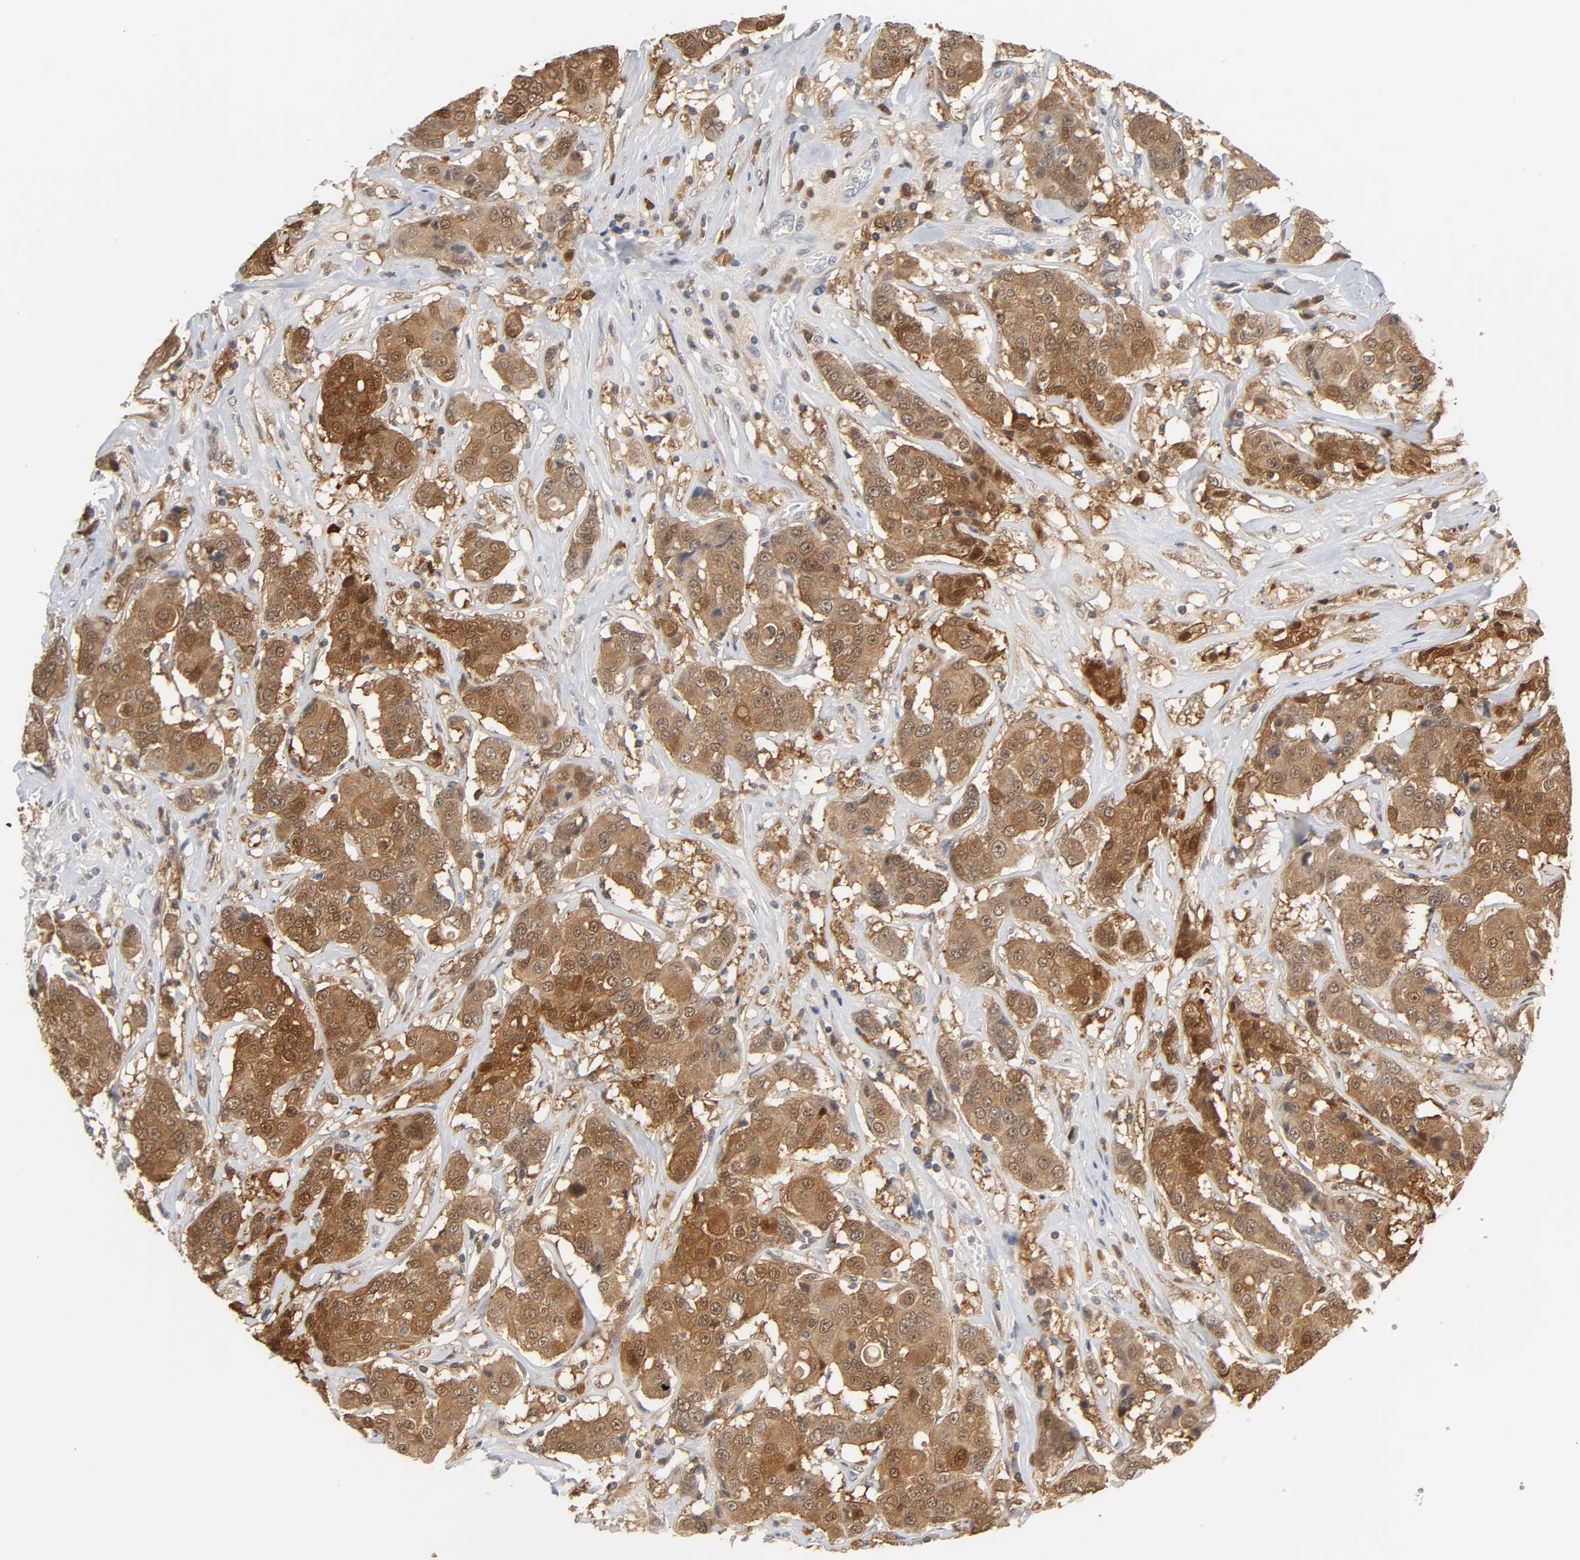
{"staining": {"intensity": "strong", "quantity": ">75%", "location": "cytoplasmic/membranous"}, "tissue": "breast cancer", "cell_type": "Tumor cells", "image_type": "cancer", "snomed": [{"axis": "morphology", "description": "Duct carcinoma"}, {"axis": "topography", "description": "Breast"}], "caption": "Human breast infiltrating ductal carcinoma stained for a protein (brown) exhibits strong cytoplasmic/membranous positive staining in about >75% of tumor cells.", "gene": "MIF", "patient": {"sex": "female", "age": 27}}